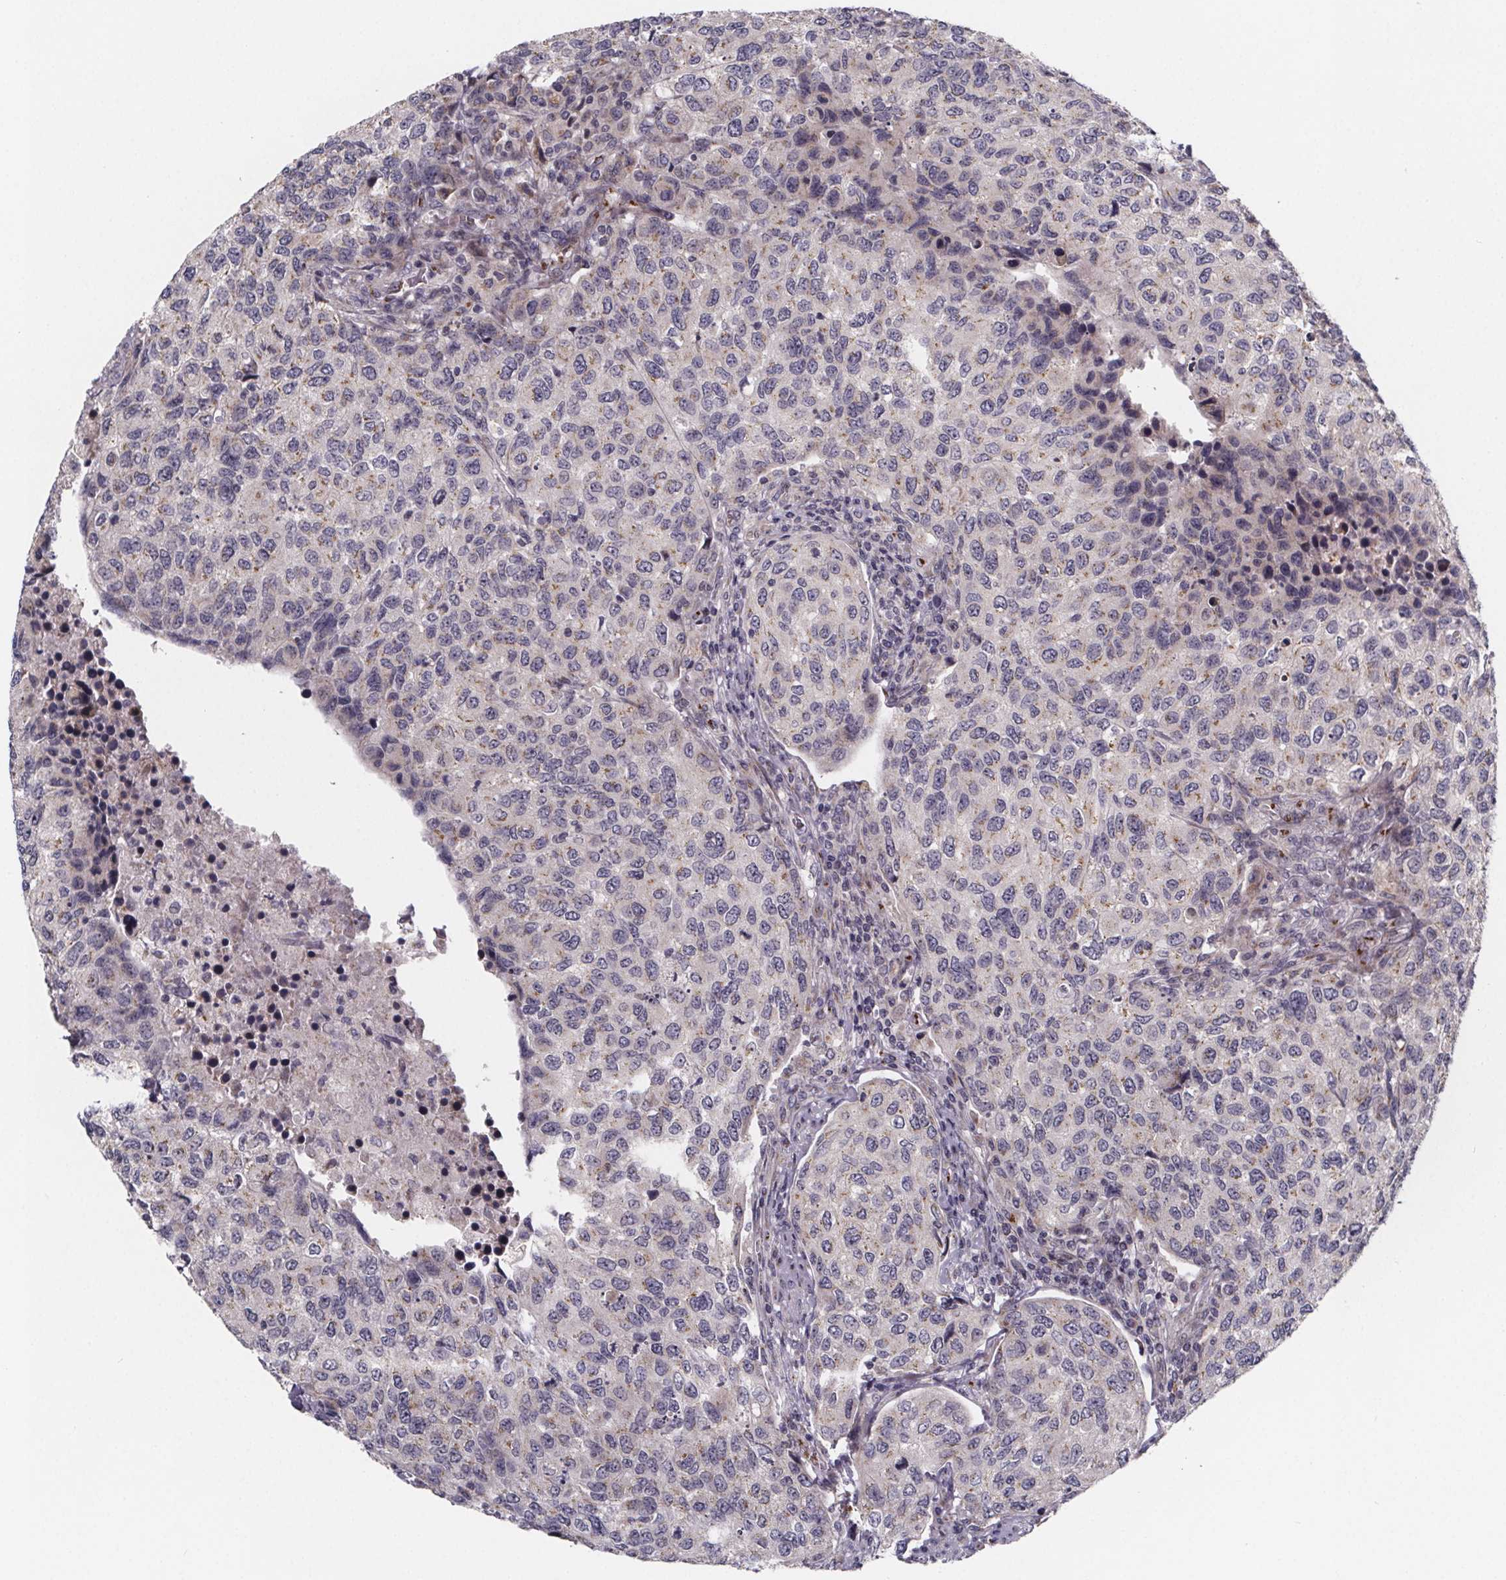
{"staining": {"intensity": "weak", "quantity": "<25%", "location": "cytoplasmic/membranous"}, "tissue": "urothelial cancer", "cell_type": "Tumor cells", "image_type": "cancer", "snomed": [{"axis": "morphology", "description": "Urothelial carcinoma, High grade"}, {"axis": "topography", "description": "Urinary bladder"}], "caption": "IHC micrograph of high-grade urothelial carcinoma stained for a protein (brown), which shows no positivity in tumor cells.", "gene": "NDST1", "patient": {"sex": "female", "age": 78}}